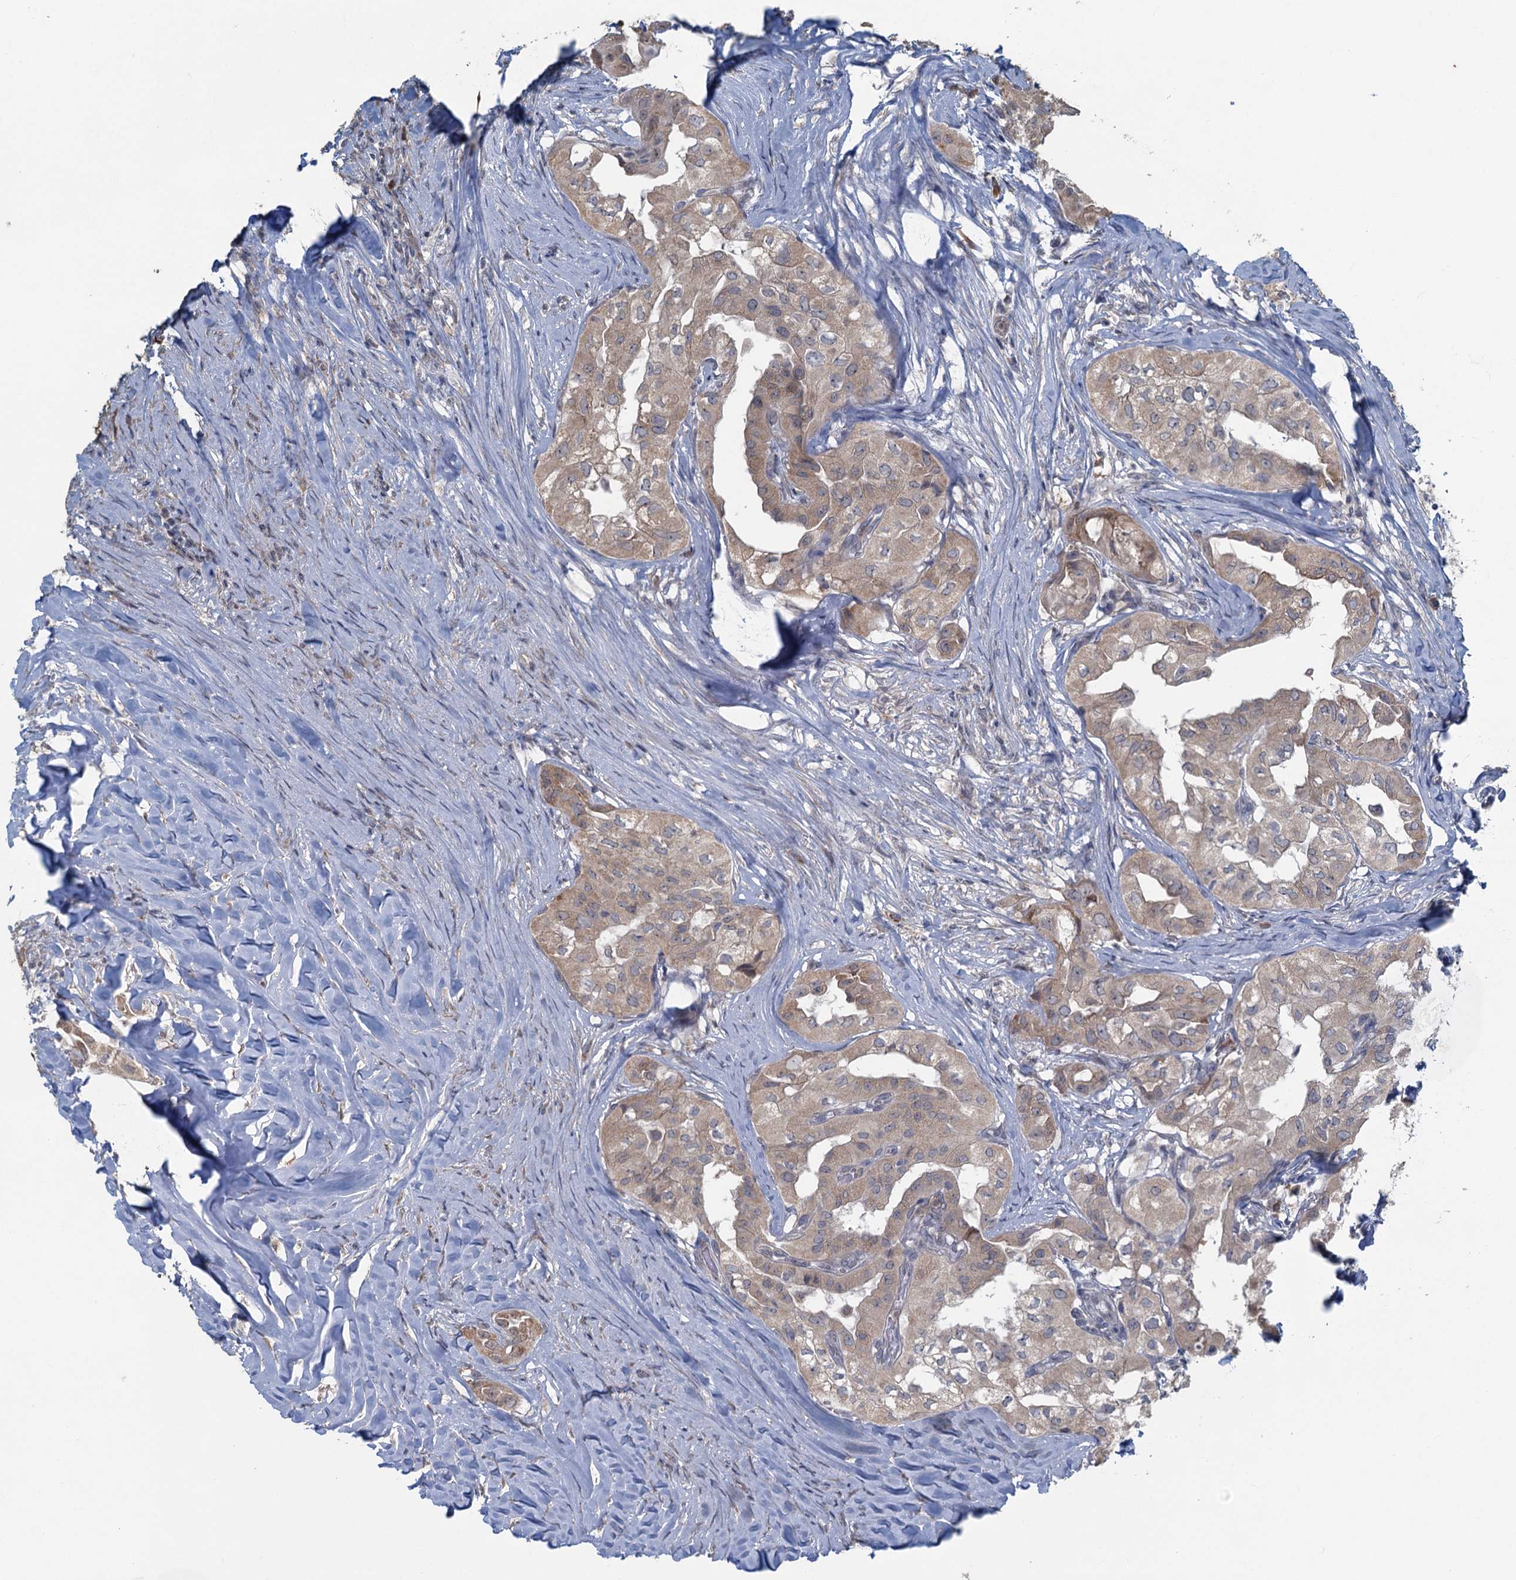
{"staining": {"intensity": "weak", "quantity": "25%-75%", "location": "cytoplasmic/membranous"}, "tissue": "thyroid cancer", "cell_type": "Tumor cells", "image_type": "cancer", "snomed": [{"axis": "morphology", "description": "Papillary adenocarcinoma, NOS"}, {"axis": "topography", "description": "Thyroid gland"}], "caption": "Thyroid cancer (papillary adenocarcinoma) stained for a protein (brown) shows weak cytoplasmic/membranous positive positivity in about 25%-75% of tumor cells.", "gene": "TEX35", "patient": {"sex": "female", "age": 59}}